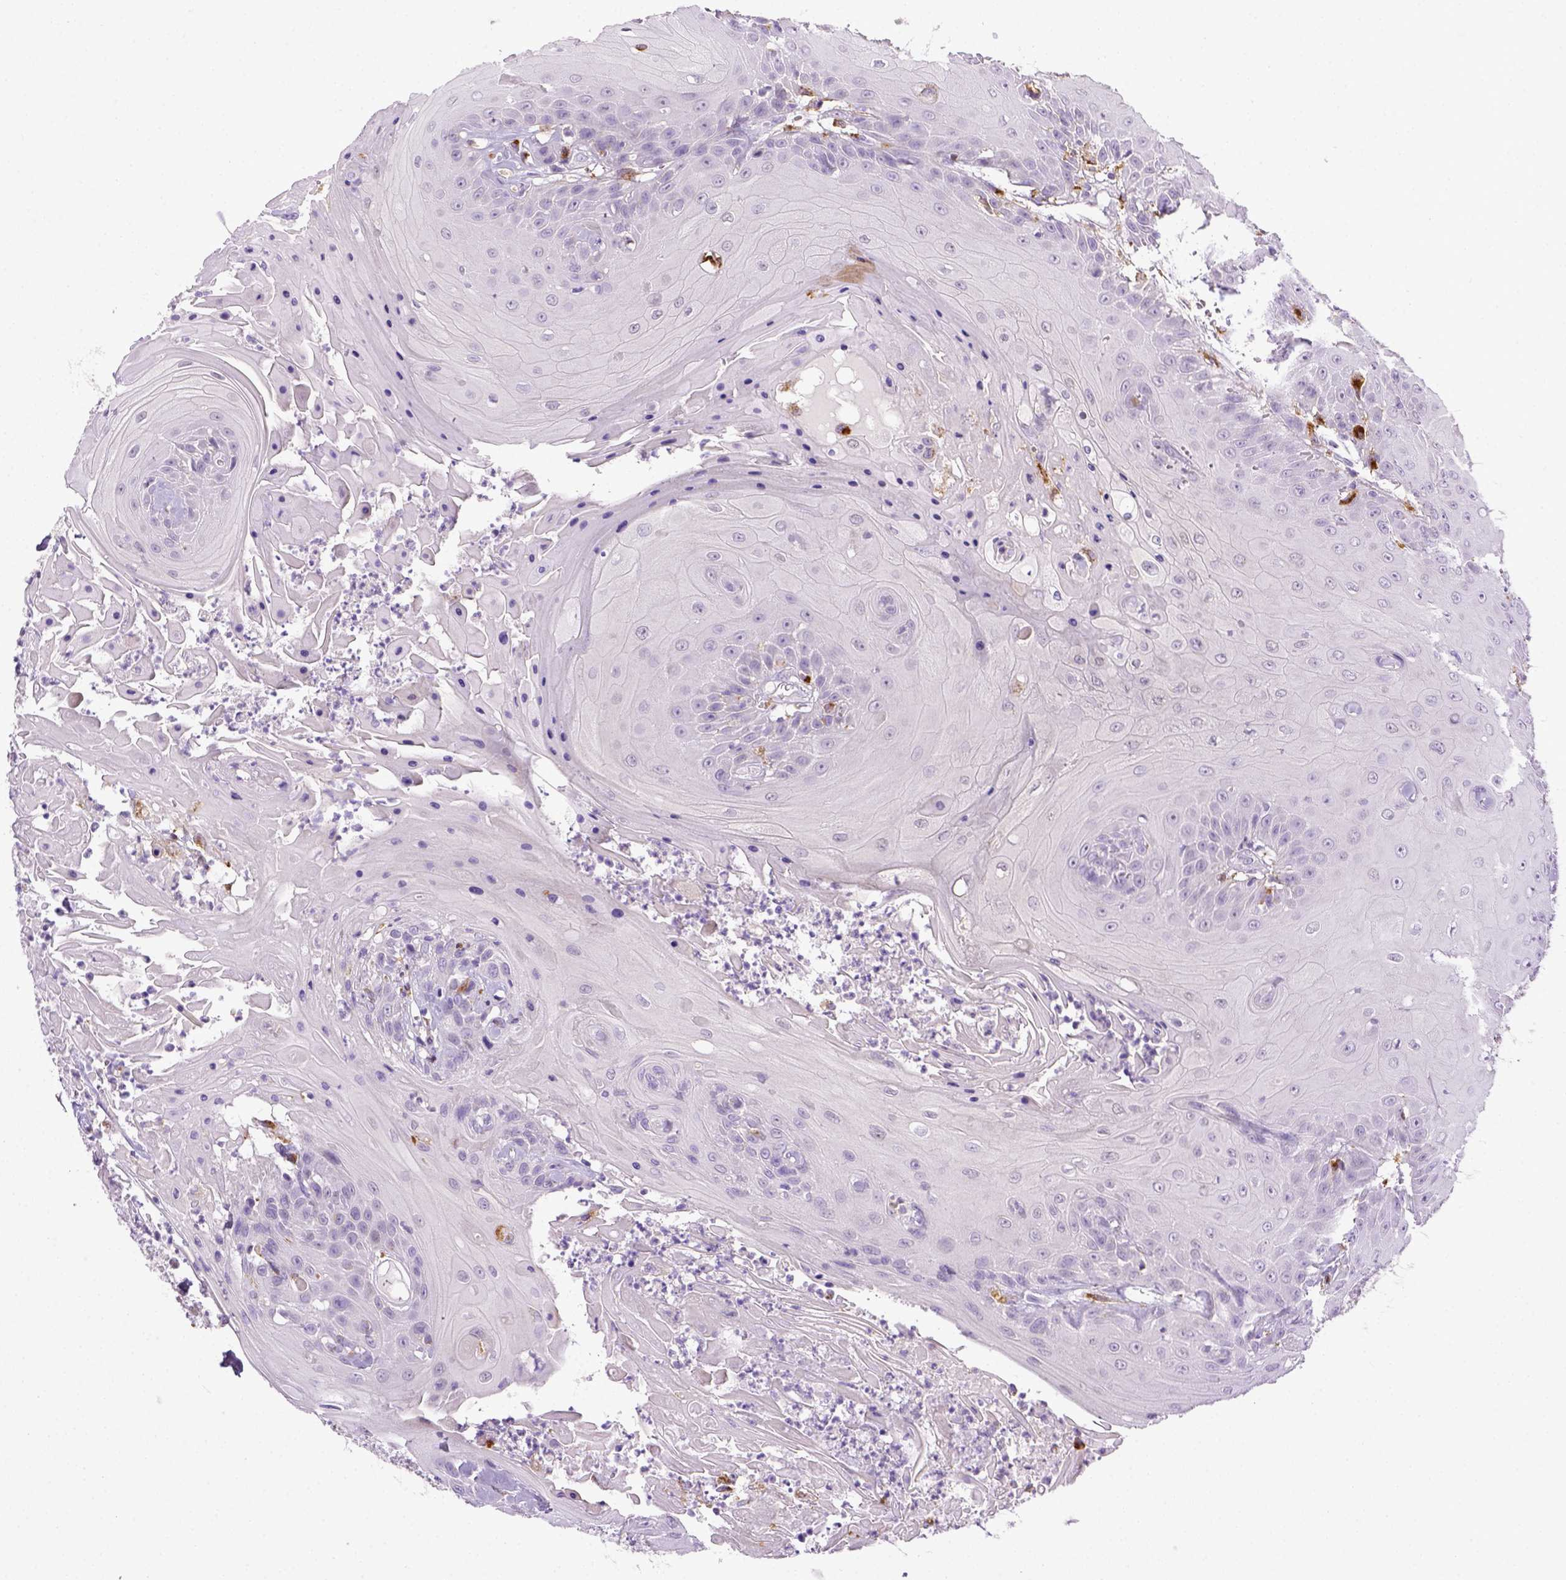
{"staining": {"intensity": "negative", "quantity": "none", "location": "none"}, "tissue": "head and neck cancer", "cell_type": "Tumor cells", "image_type": "cancer", "snomed": [{"axis": "morphology", "description": "Squamous cell carcinoma, NOS"}, {"axis": "topography", "description": "Skin"}, {"axis": "topography", "description": "Head-Neck"}], "caption": "A high-resolution histopathology image shows IHC staining of head and neck cancer (squamous cell carcinoma), which demonstrates no significant positivity in tumor cells.", "gene": "CD68", "patient": {"sex": "male", "age": 80}}